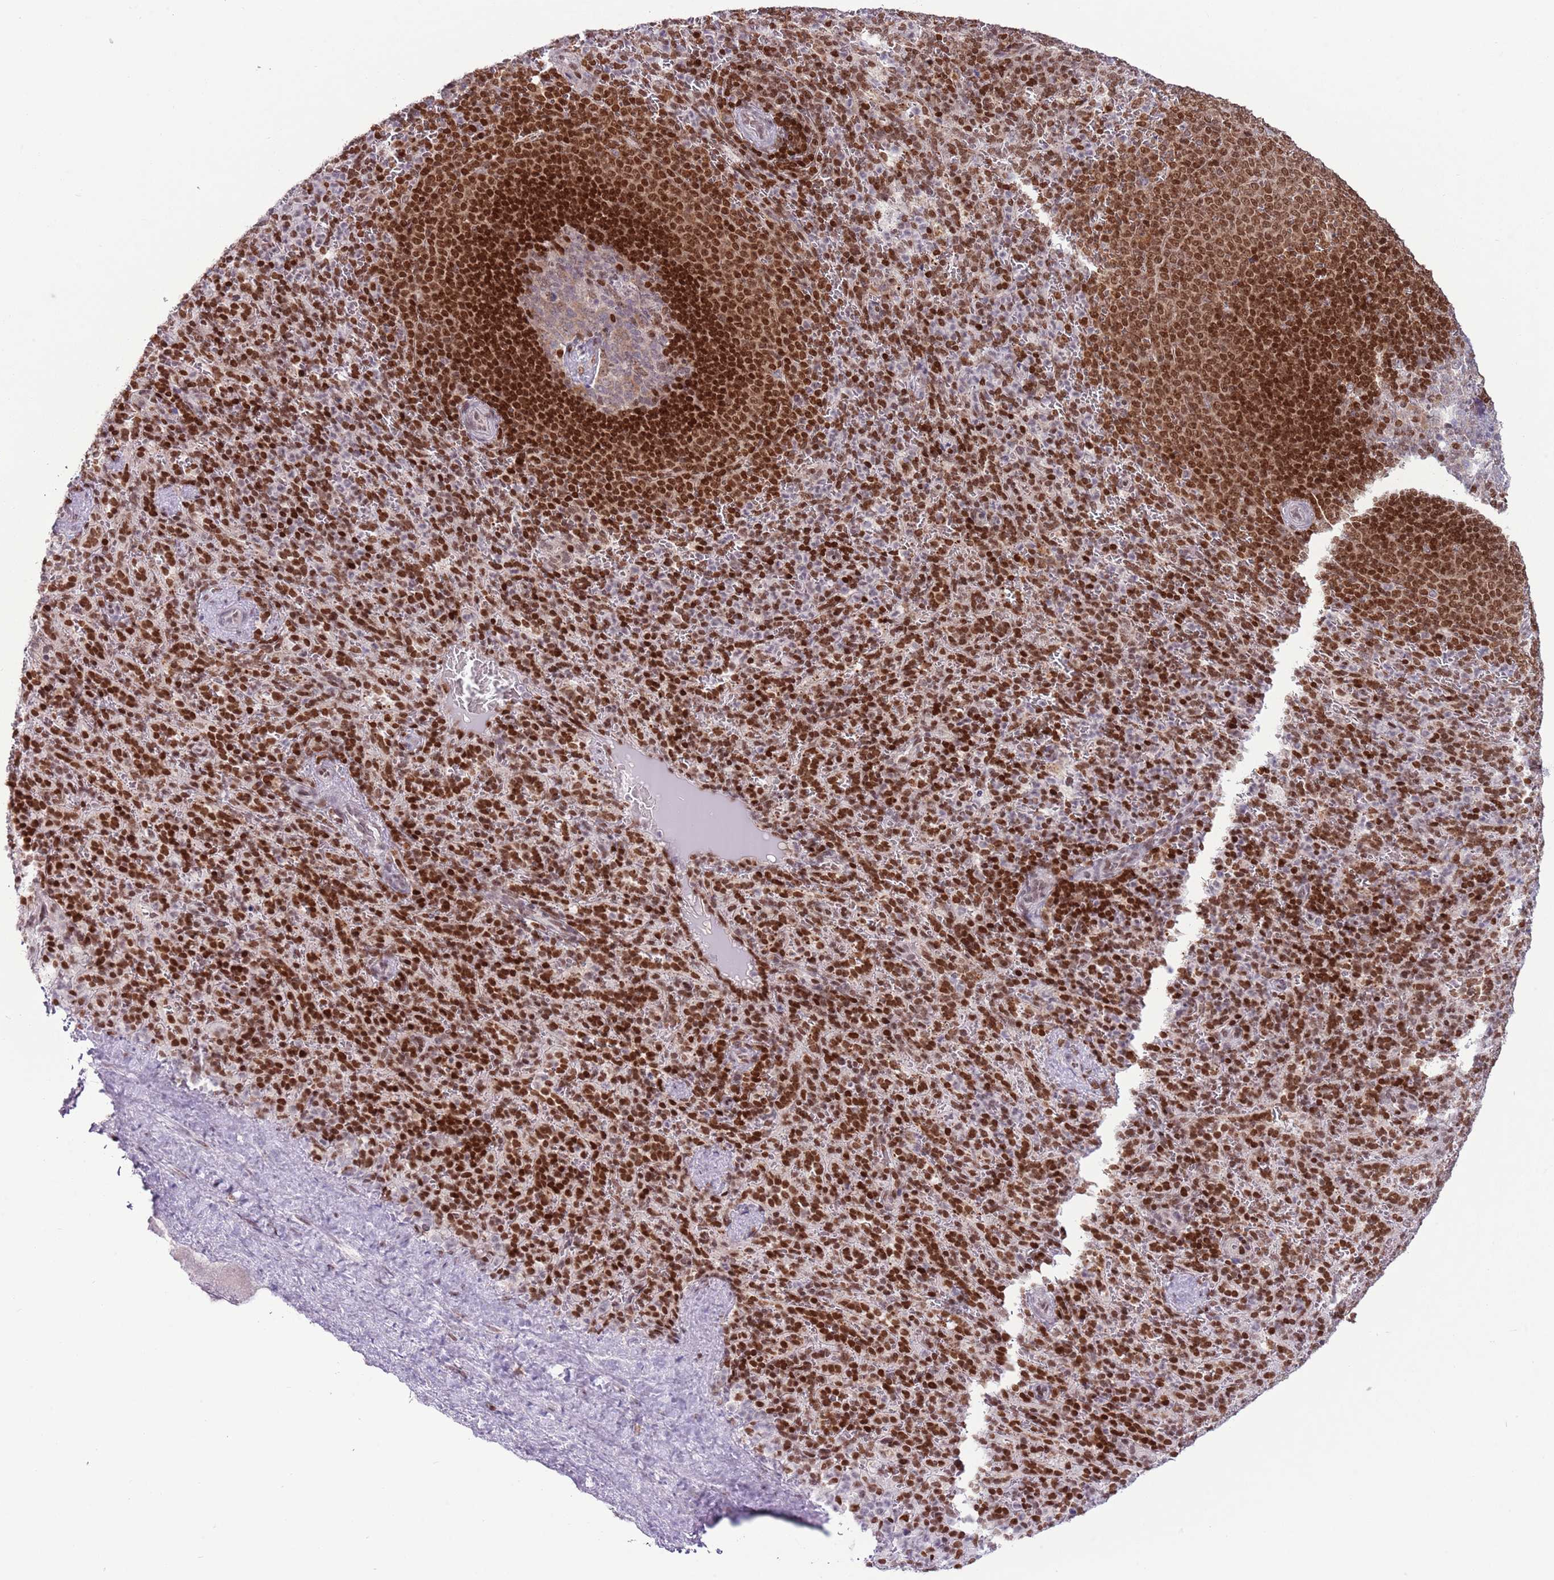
{"staining": {"intensity": "strong", "quantity": ">75%", "location": "nuclear"}, "tissue": "spleen", "cell_type": "Cells in red pulp", "image_type": "normal", "snomed": [{"axis": "morphology", "description": "Normal tissue, NOS"}, {"axis": "topography", "description": "Spleen"}], "caption": "Immunohistochemical staining of normal spleen reveals high levels of strong nuclear staining in about >75% of cells in red pulp.", "gene": "SELENOH", "patient": {"sex": "female", "age": 21}}